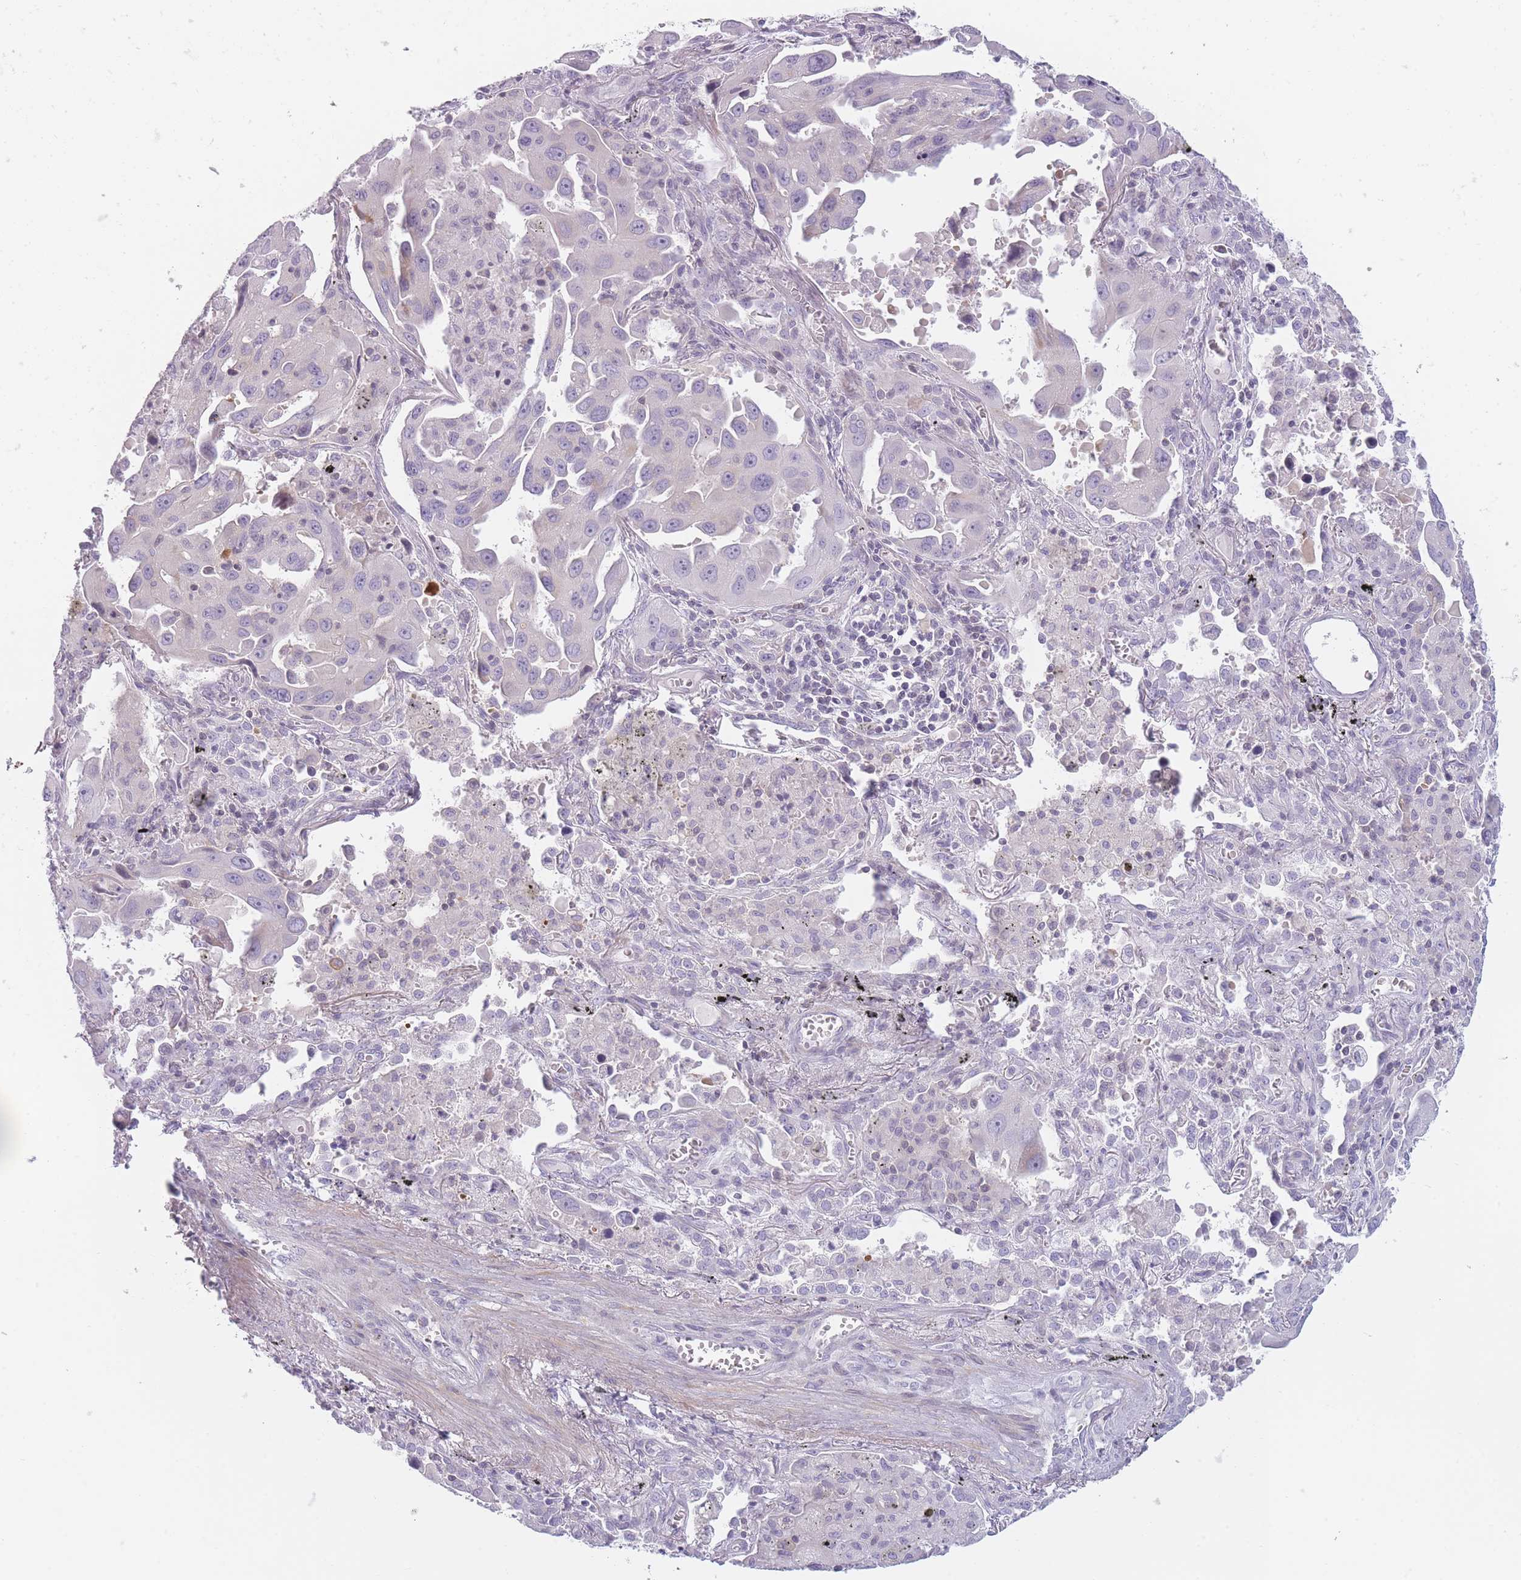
{"staining": {"intensity": "negative", "quantity": "none", "location": "none"}, "tissue": "lung cancer", "cell_type": "Tumor cells", "image_type": "cancer", "snomed": [{"axis": "morphology", "description": "Adenocarcinoma, NOS"}, {"axis": "topography", "description": "Lung"}], "caption": "Immunohistochemical staining of lung adenocarcinoma displays no significant expression in tumor cells.", "gene": "GGT1", "patient": {"sex": "male", "age": 66}}